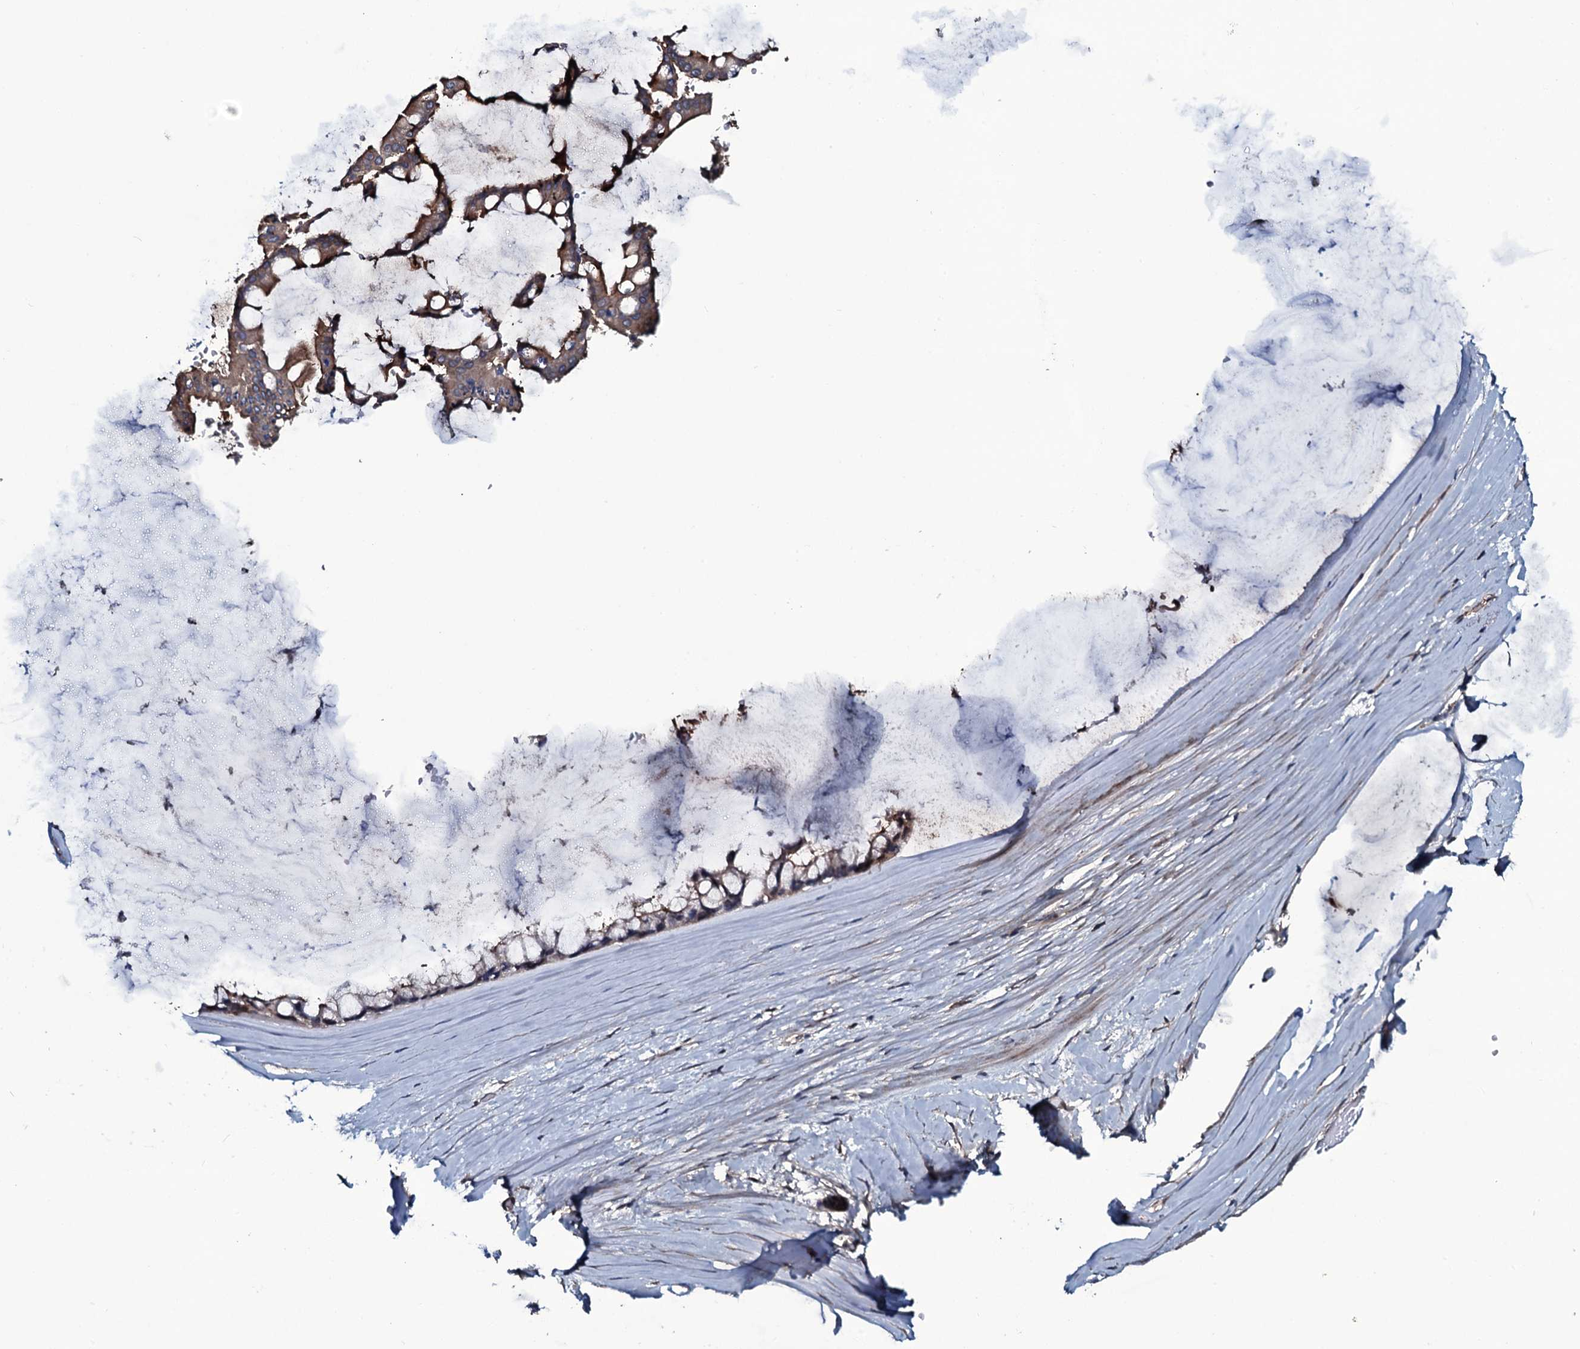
{"staining": {"intensity": "weak", "quantity": "25%-75%", "location": "cytoplasmic/membranous"}, "tissue": "ovarian cancer", "cell_type": "Tumor cells", "image_type": "cancer", "snomed": [{"axis": "morphology", "description": "Cystadenocarcinoma, mucinous, NOS"}, {"axis": "topography", "description": "Ovary"}], "caption": "Brown immunohistochemical staining in mucinous cystadenocarcinoma (ovarian) reveals weak cytoplasmic/membranous expression in approximately 25%-75% of tumor cells. (DAB IHC, brown staining for protein, blue staining for nuclei).", "gene": "LYG2", "patient": {"sex": "female", "age": 39}}